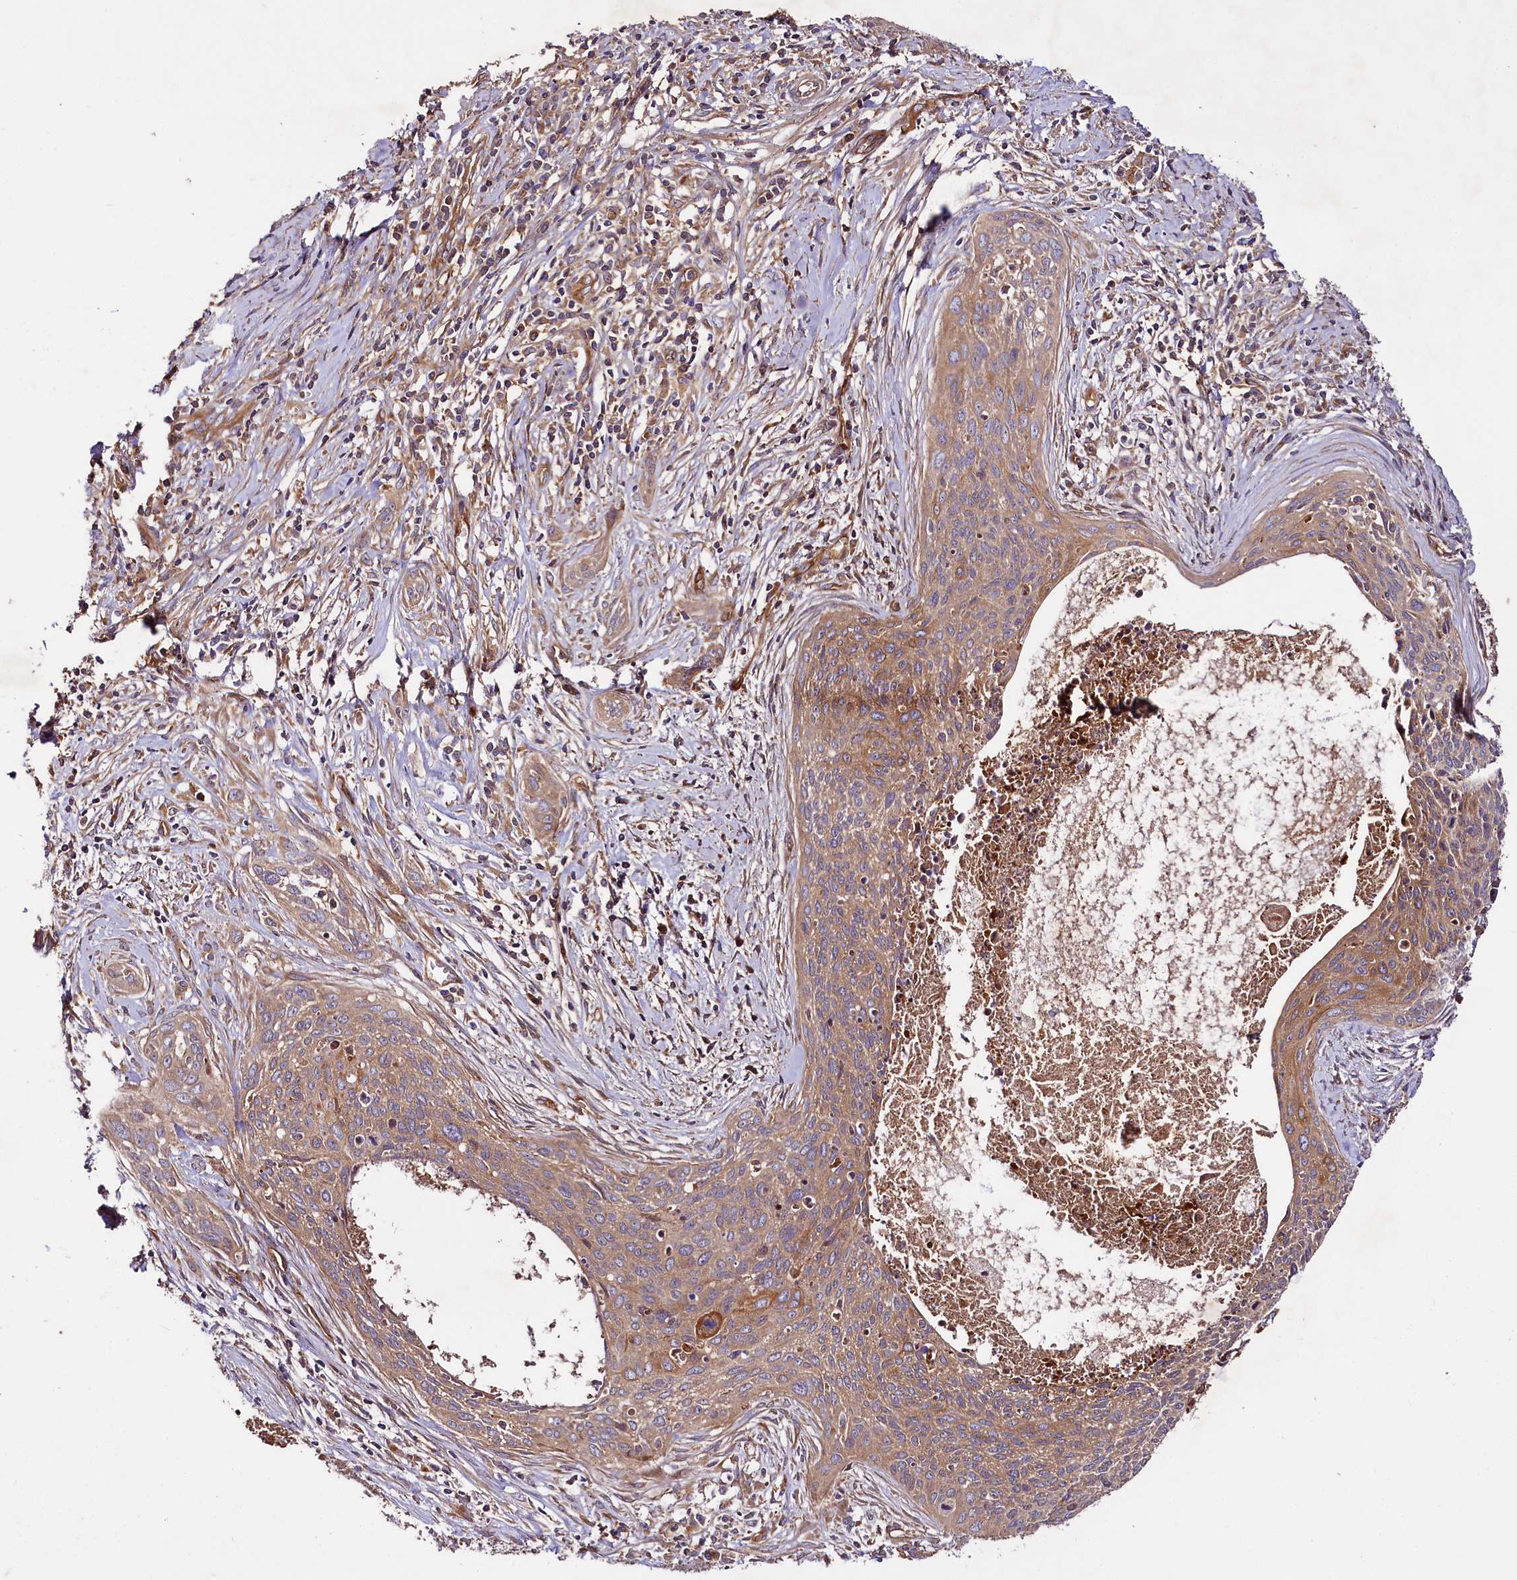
{"staining": {"intensity": "moderate", "quantity": ">75%", "location": "cytoplasmic/membranous"}, "tissue": "cervical cancer", "cell_type": "Tumor cells", "image_type": "cancer", "snomed": [{"axis": "morphology", "description": "Squamous cell carcinoma, NOS"}, {"axis": "topography", "description": "Cervix"}], "caption": "The histopathology image shows immunohistochemical staining of cervical squamous cell carcinoma. There is moderate cytoplasmic/membranous positivity is present in approximately >75% of tumor cells. (DAB = brown stain, brightfield microscopy at high magnification).", "gene": "CEP295", "patient": {"sex": "female", "age": 55}}